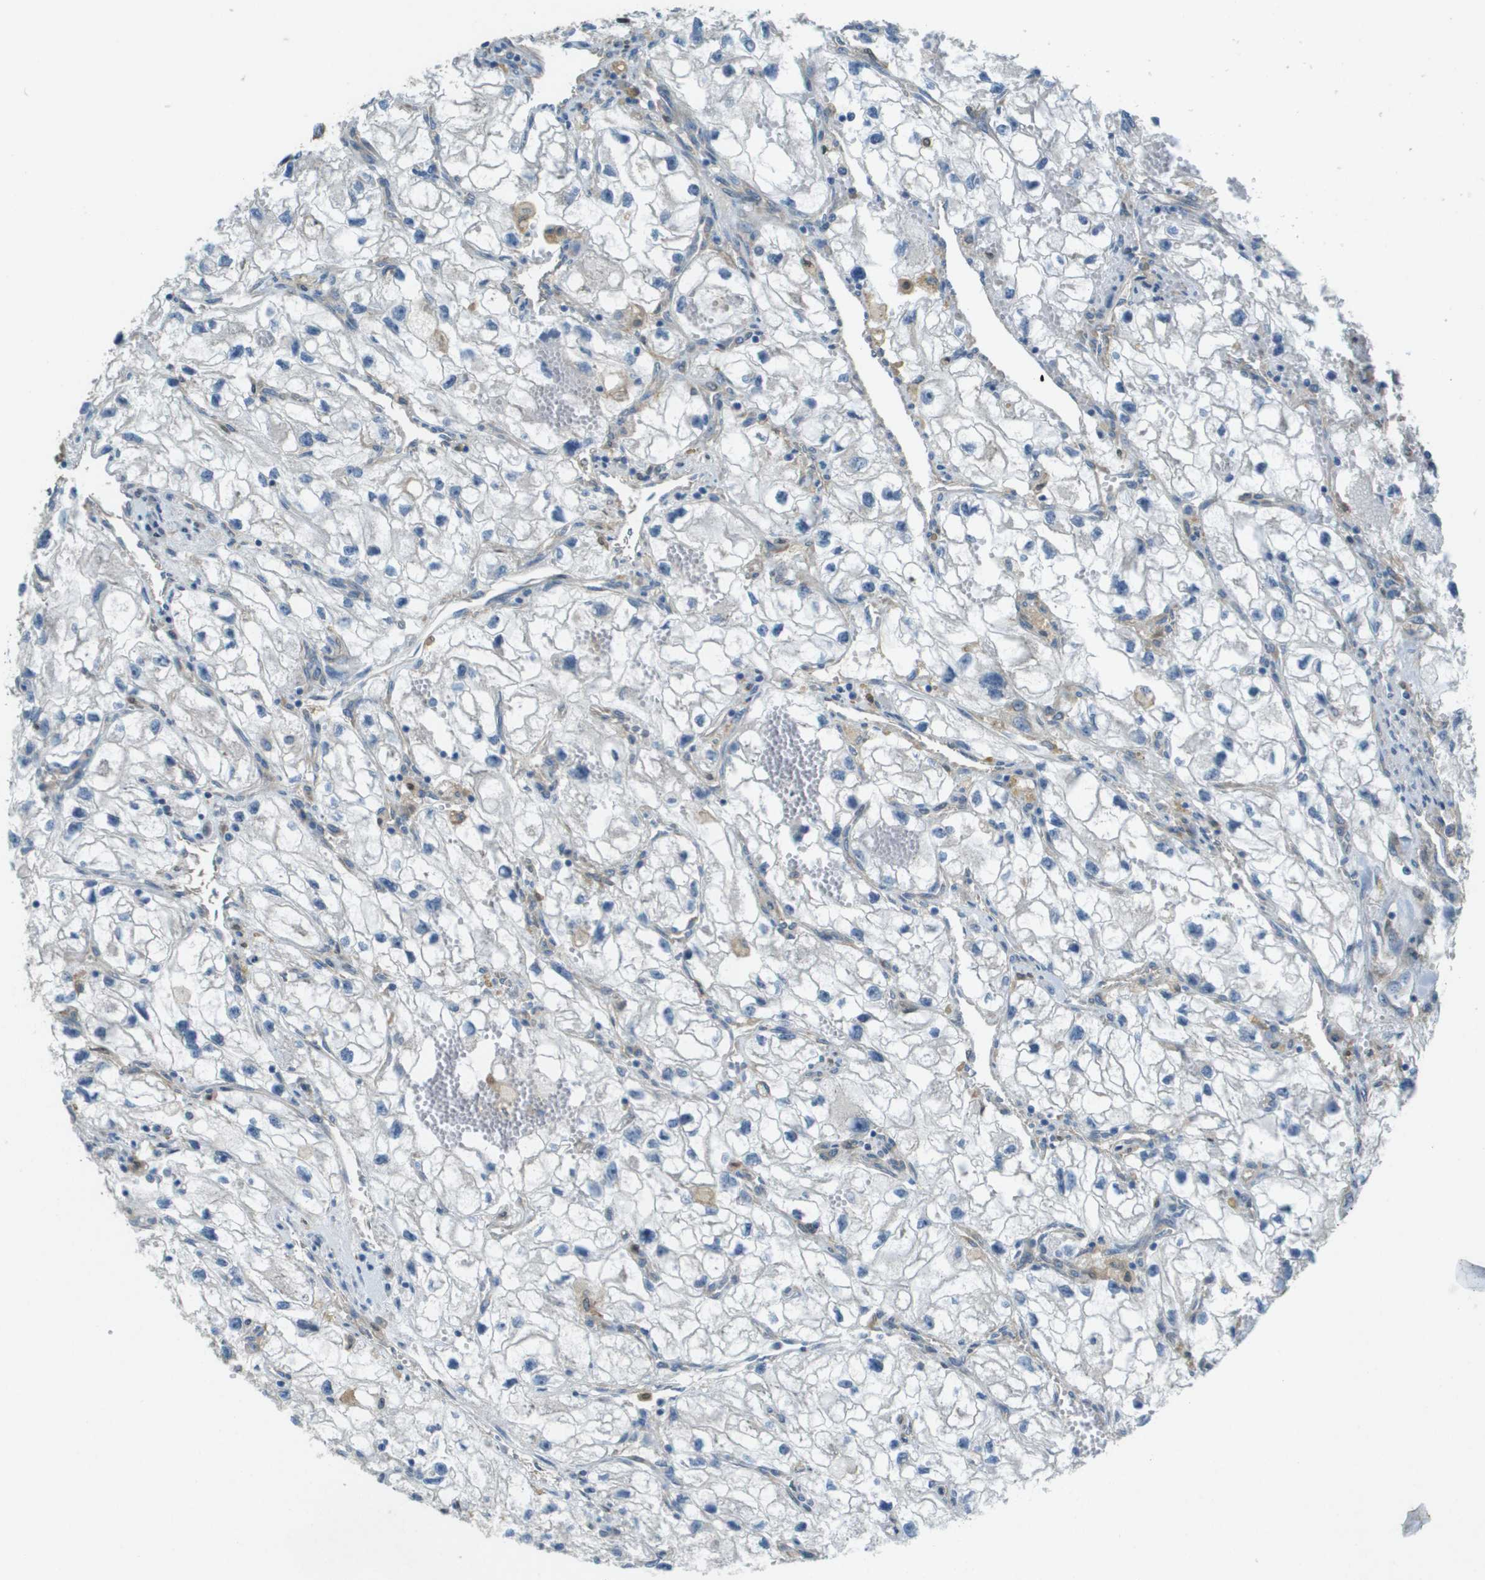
{"staining": {"intensity": "negative", "quantity": "none", "location": "none"}, "tissue": "renal cancer", "cell_type": "Tumor cells", "image_type": "cancer", "snomed": [{"axis": "morphology", "description": "Adenocarcinoma, NOS"}, {"axis": "topography", "description": "Kidney"}], "caption": "Immunohistochemistry of renal cancer reveals no expression in tumor cells.", "gene": "CORO1B", "patient": {"sex": "female", "age": 70}}